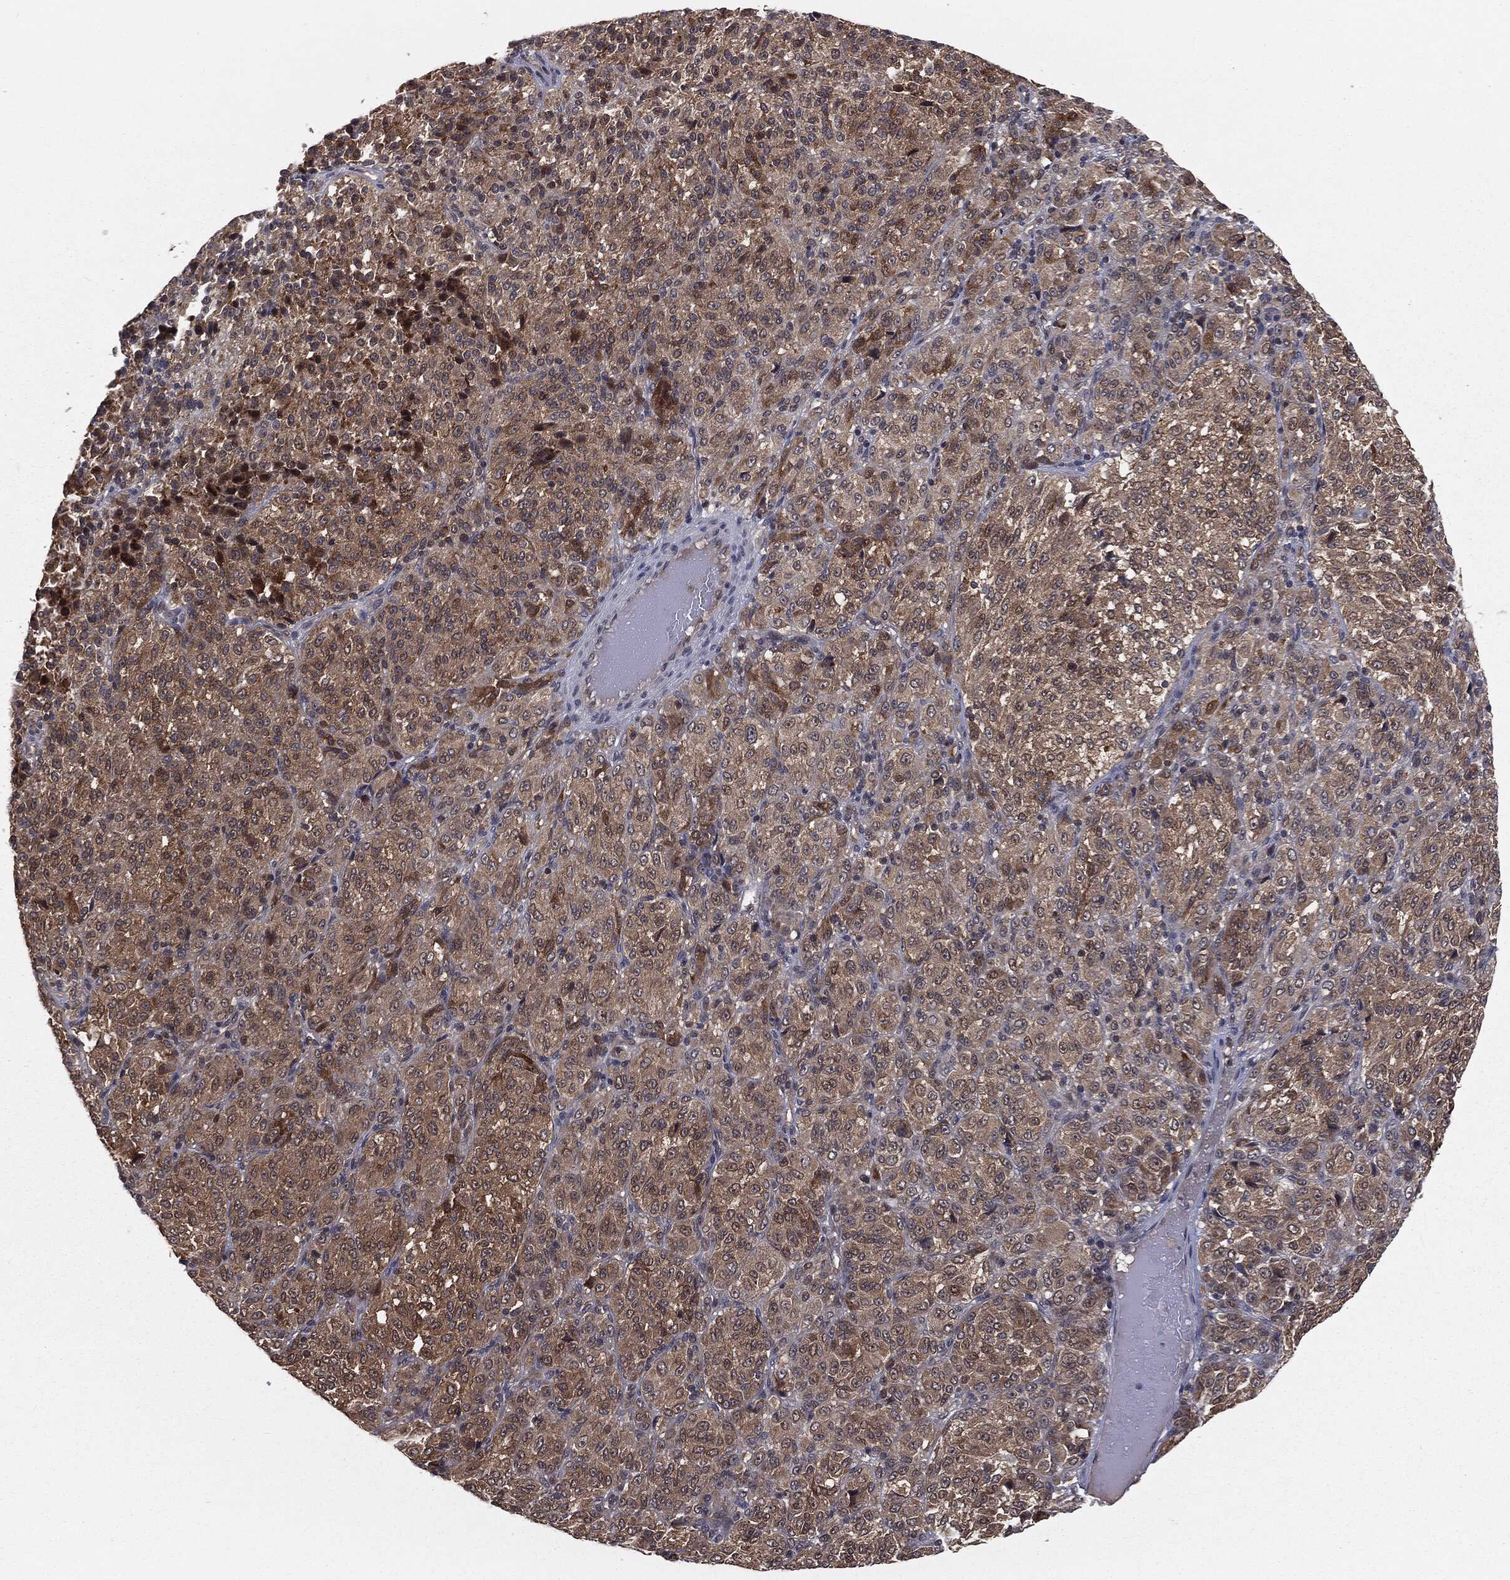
{"staining": {"intensity": "moderate", "quantity": ">75%", "location": "nuclear"}, "tissue": "melanoma", "cell_type": "Tumor cells", "image_type": "cancer", "snomed": [{"axis": "morphology", "description": "Malignant melanoma, Metastatic site"}, {"axis": "topography", "description": "Brain"}], "caption": "A medium amount of moderate nuclear expression is appreciated in approximately >75% of tumor cells in melanoma tissue.", "gene": "FBXO7", "patient": {"sex": "female", "age": 56}}